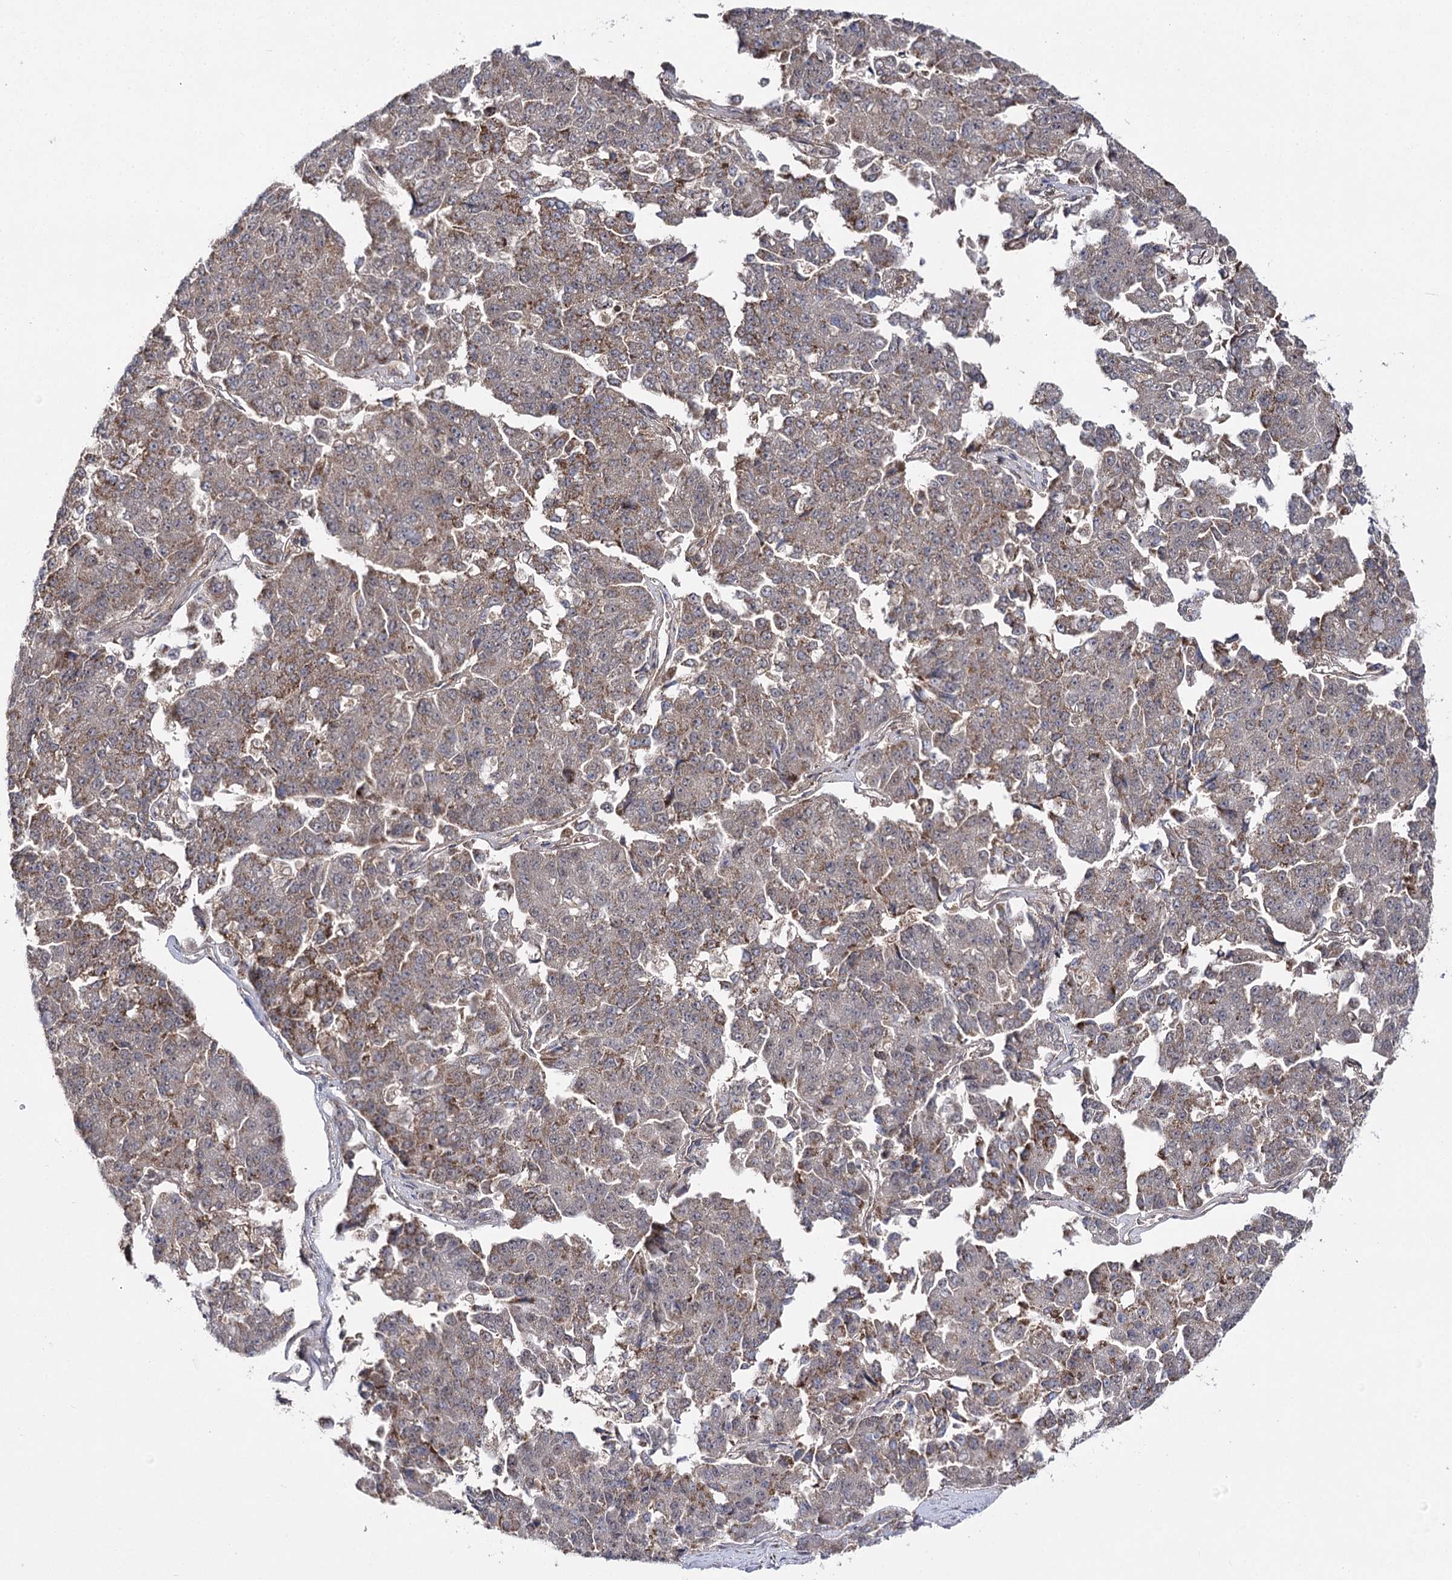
{"staining": {"intensity": "weak", "quantity": ">75%", "location": "cytoplasmic/membranous"}, "tissue": "pancreatic cancer", "cell_type": "Tumor cells", "image_type": "cancer", "snomed": [{"axis": "morphology", "description": "Adenocarcinoma, NOS"}, {"axis": "topography", "description": "Pancreas"}], "caption": "The photomicrograph demonstrates a brown stain indicating the presence of a protein in the cytoplasmic/membranous of tumor cells in pancreatic cancer.", "gene": "SLC4A1AP", "patient": {"sex": "male", "age": 50}}